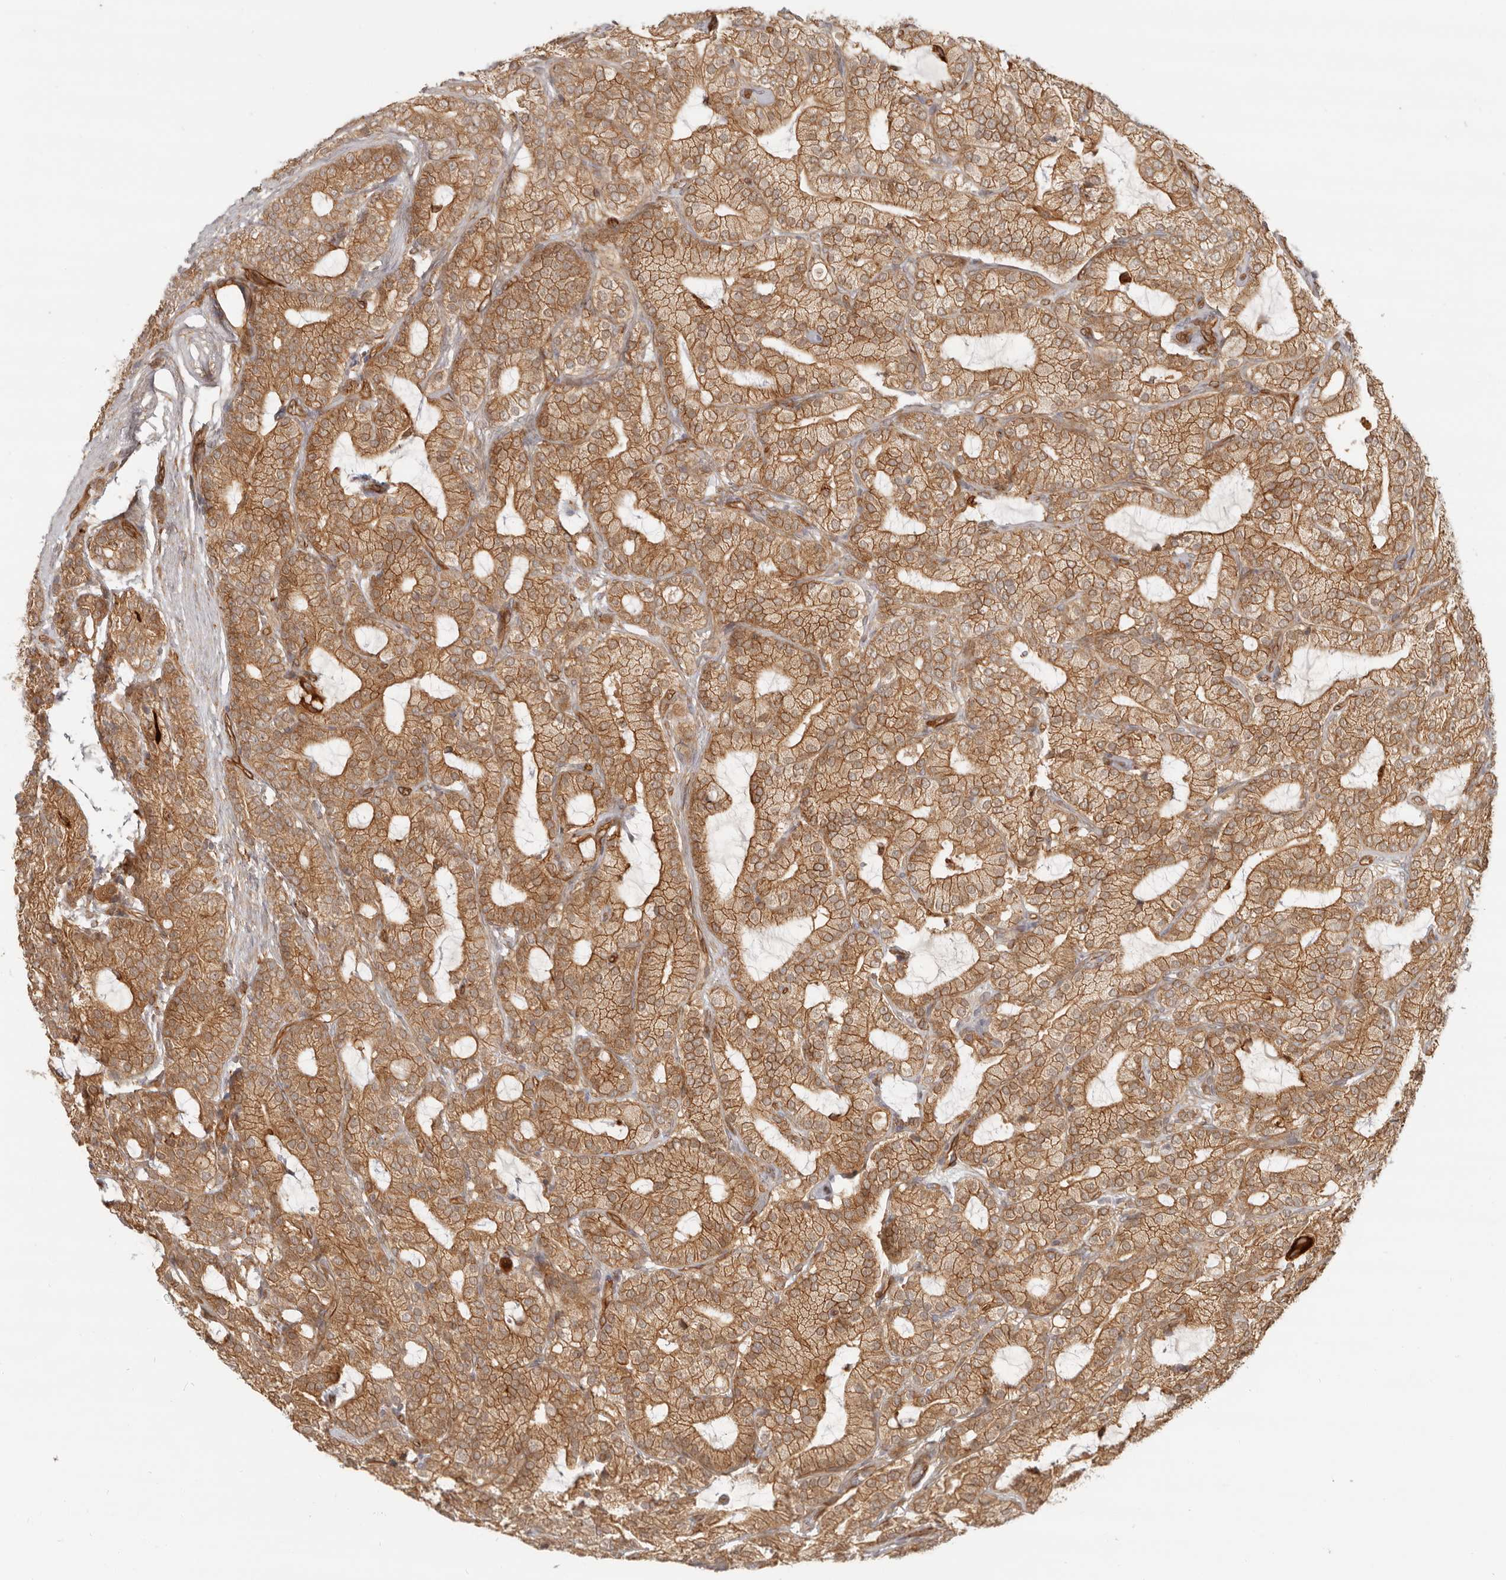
{"staining": {"intensity": "moderate", "quantity": ">75%", "location": "cytoplasmic/membranous"}, "tissue": "prostate cancer", "cell_type": "Tumor cells", "image_type": "cancer", "snomed": [{"axis": "morphology", "description": "Adenocarcinoma, High grade"}, {"axis": "topography", "description": "Prostate"}], "caption": "Human prostate cancer stained with a protein marker displays moderate staining in tumor cells.", "gene": "UFSP1", "patient": {"sex": "male", "age": 57}}